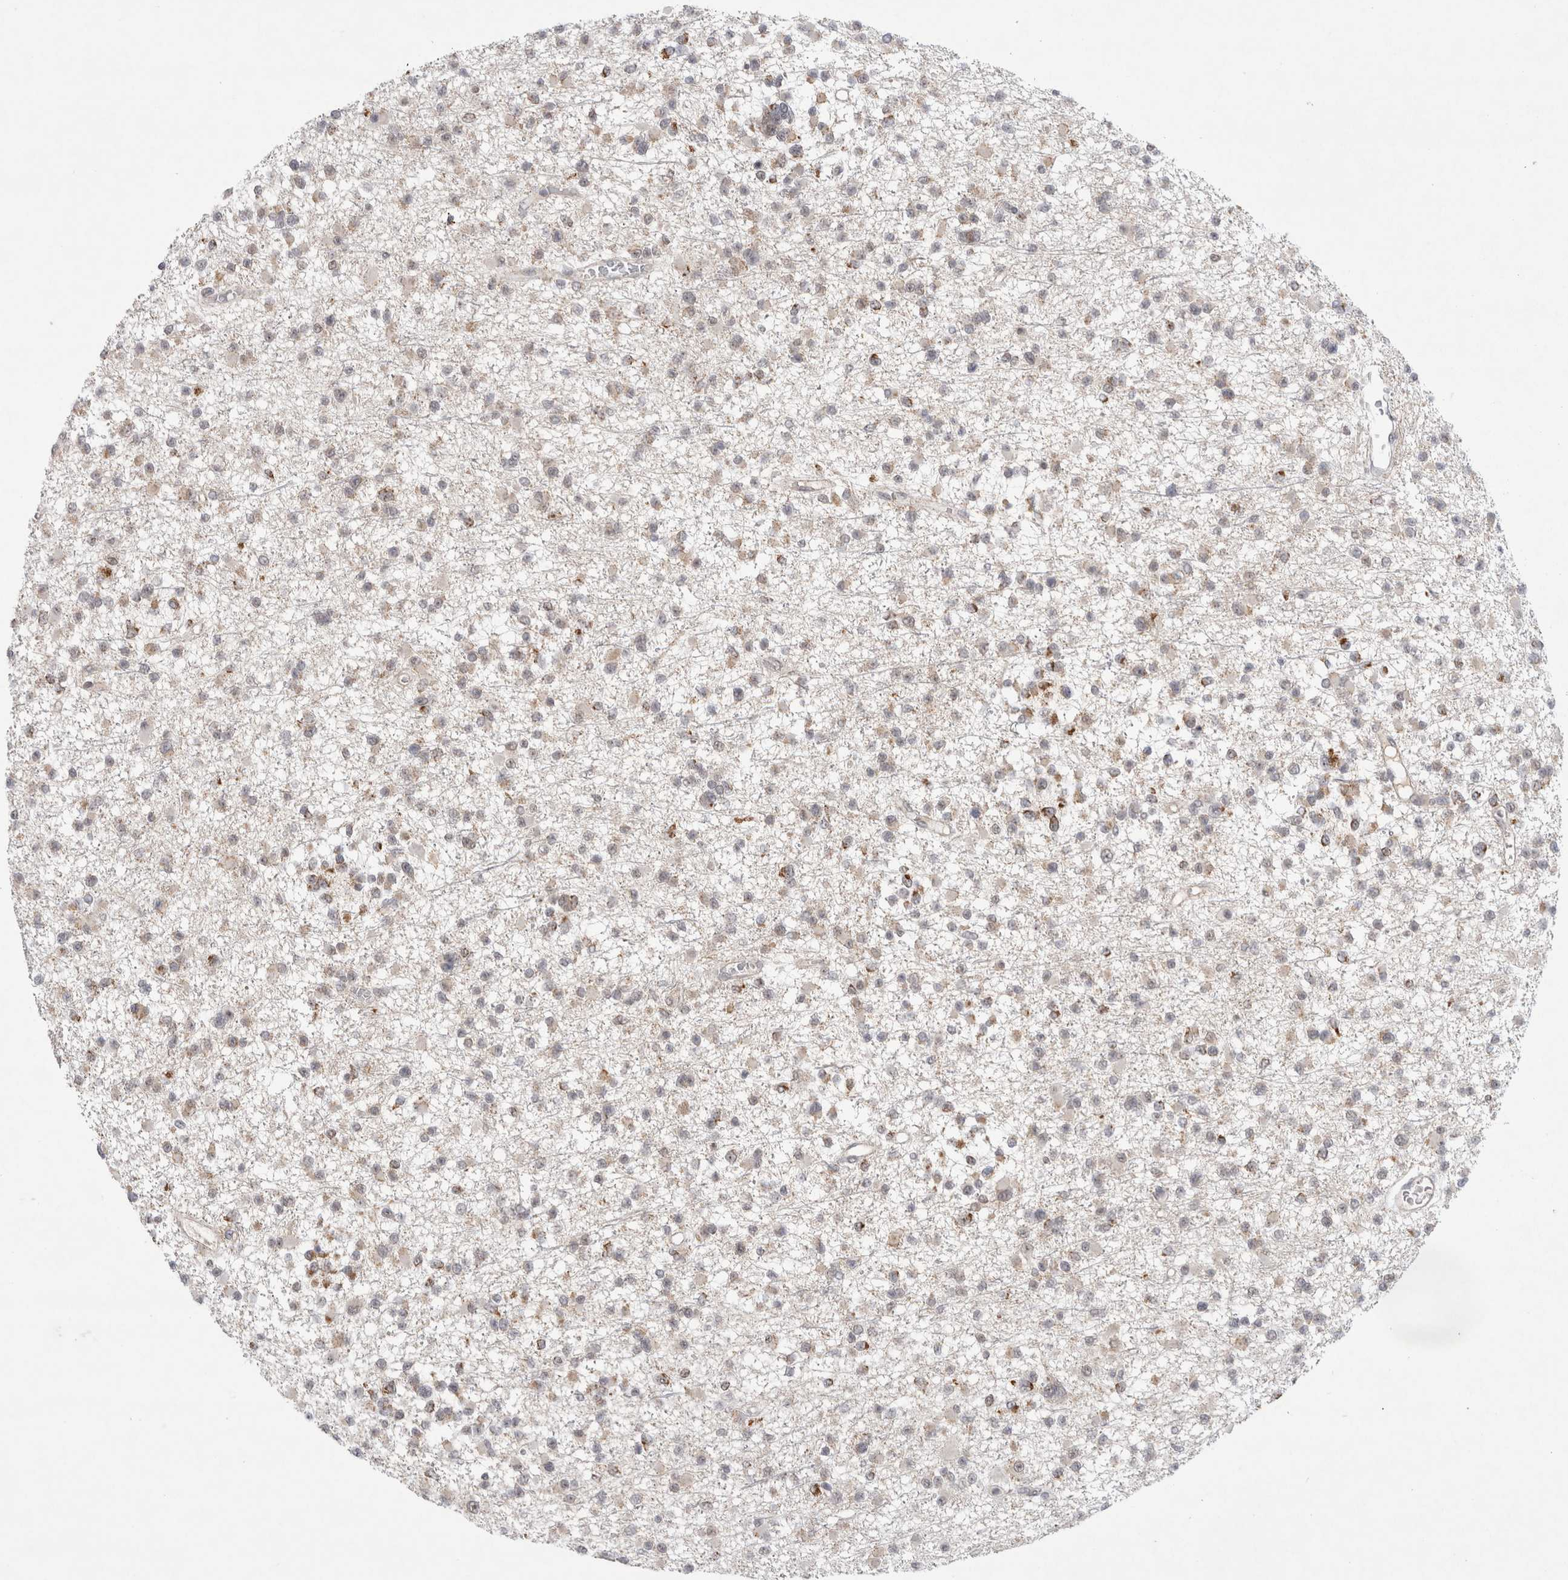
{"staining": {"intensity": "weak", "quantity": "25%-75%", "location": "cytoplasmic/membranous"}, "tissue": "glioma", "cell_type": "Tumor cells", "image_type": "cancer", "snomed": [{"axis": "morphology", "description": "Glioma, malignant, Low grade"}, {"axis": "topography", "description": "Brain"}], "caption": "Immunohistochemical staining of glioma displays low levels of weak cytoplasmic/membranous protein staining in about 25%-75% of tumor cells.", "gene": "MRPL37", "patient": {"sex": "female", "age": 22}}